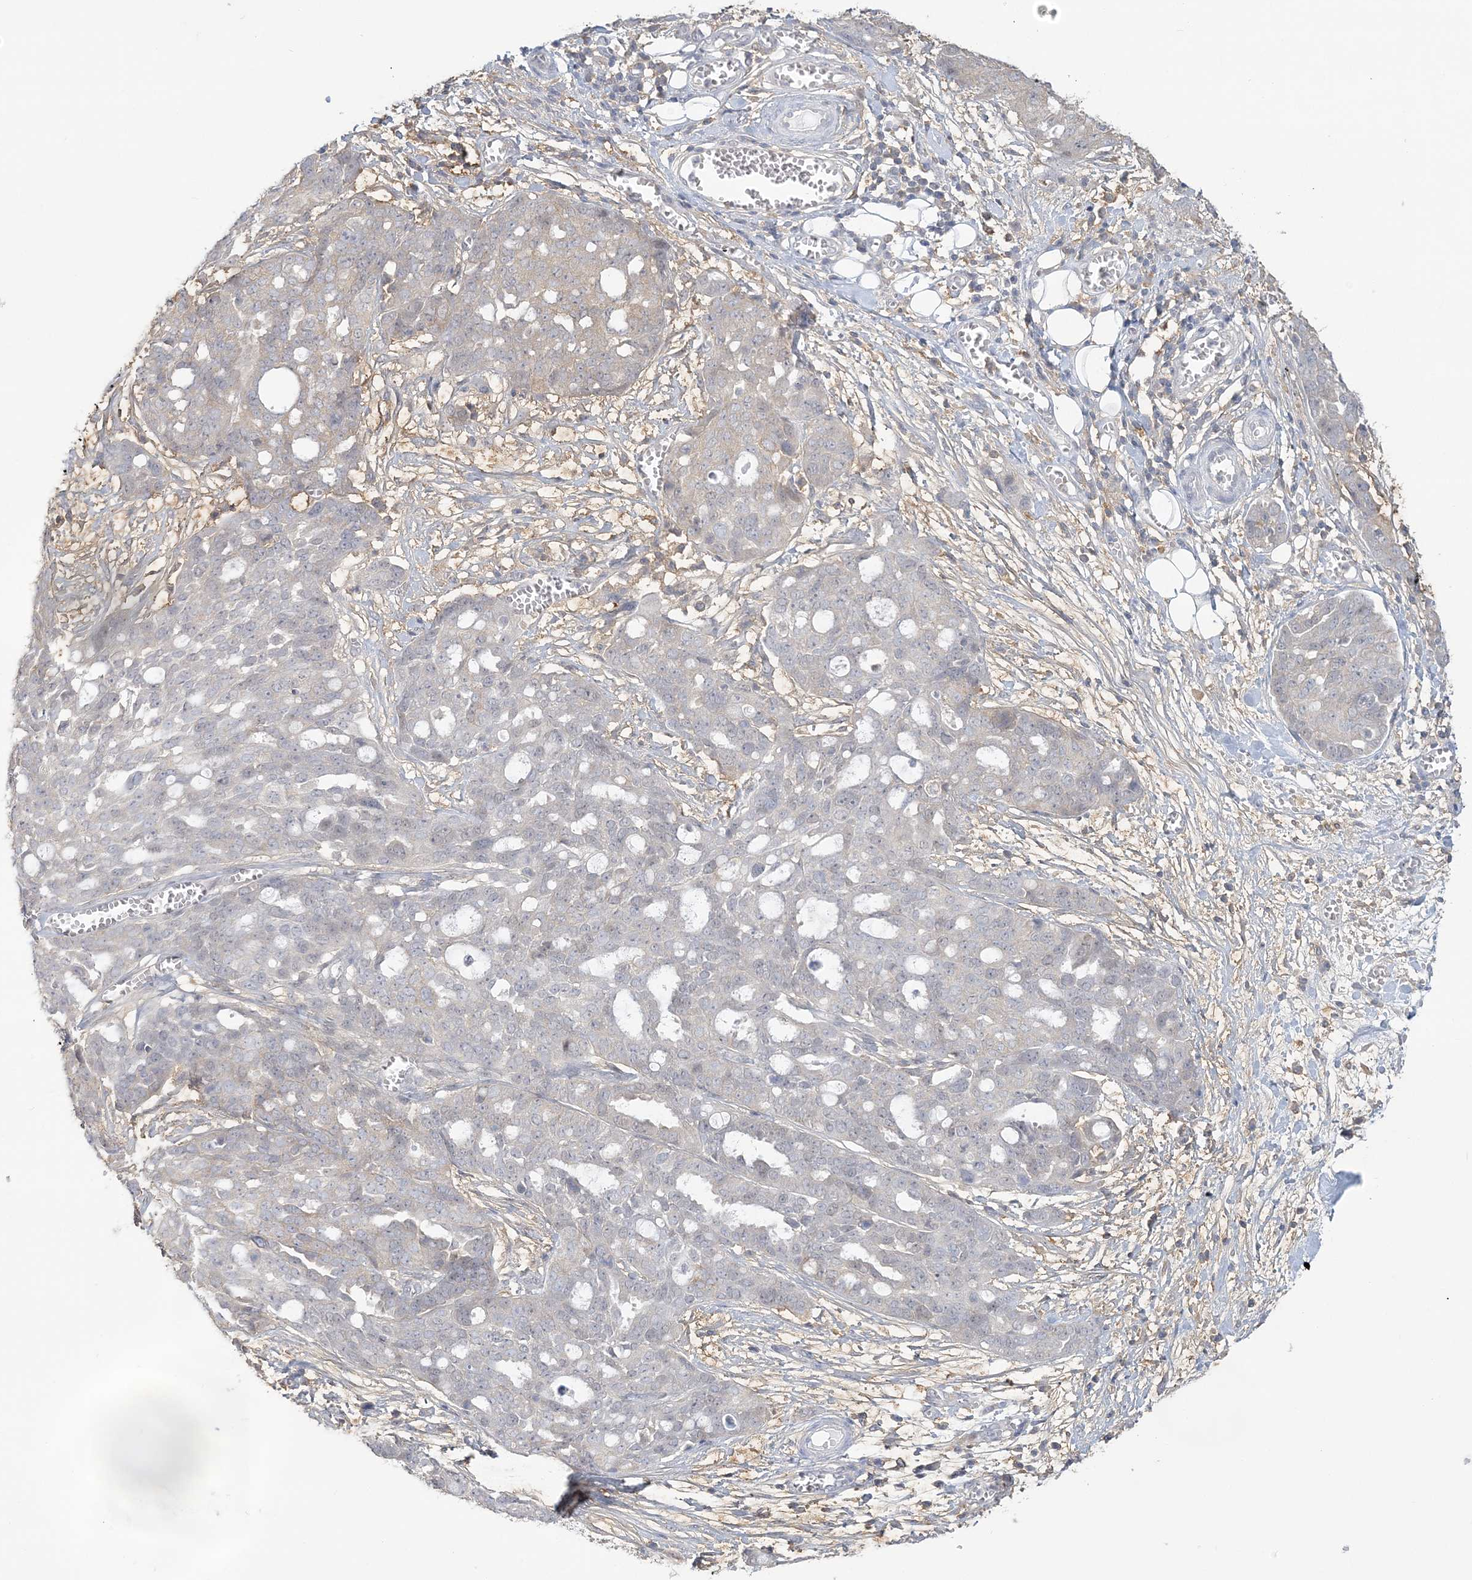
{"staining": {"intensity": "negative", "quantity": "none", "location": "none"}, "tissue": "ovarian cancer", "cell_type": "Tumor cells", "image_type": "cancer", "snomed": [{"axis": "morphology", "description": "Cystadenocarcinoma, serous, NOS"}, {"axis": "topography", "description": "Soft tissue"}, {"axis": "topography", "description": "Ovary"}], "caption": "Human serous cystadenocarcinoma (ovarian) stained for a protein using immunohistochemistry demonstrates no positivity in tumor cells.", "gene": "ANKS1A", "patient": {"sex": "female", "age": 57}}